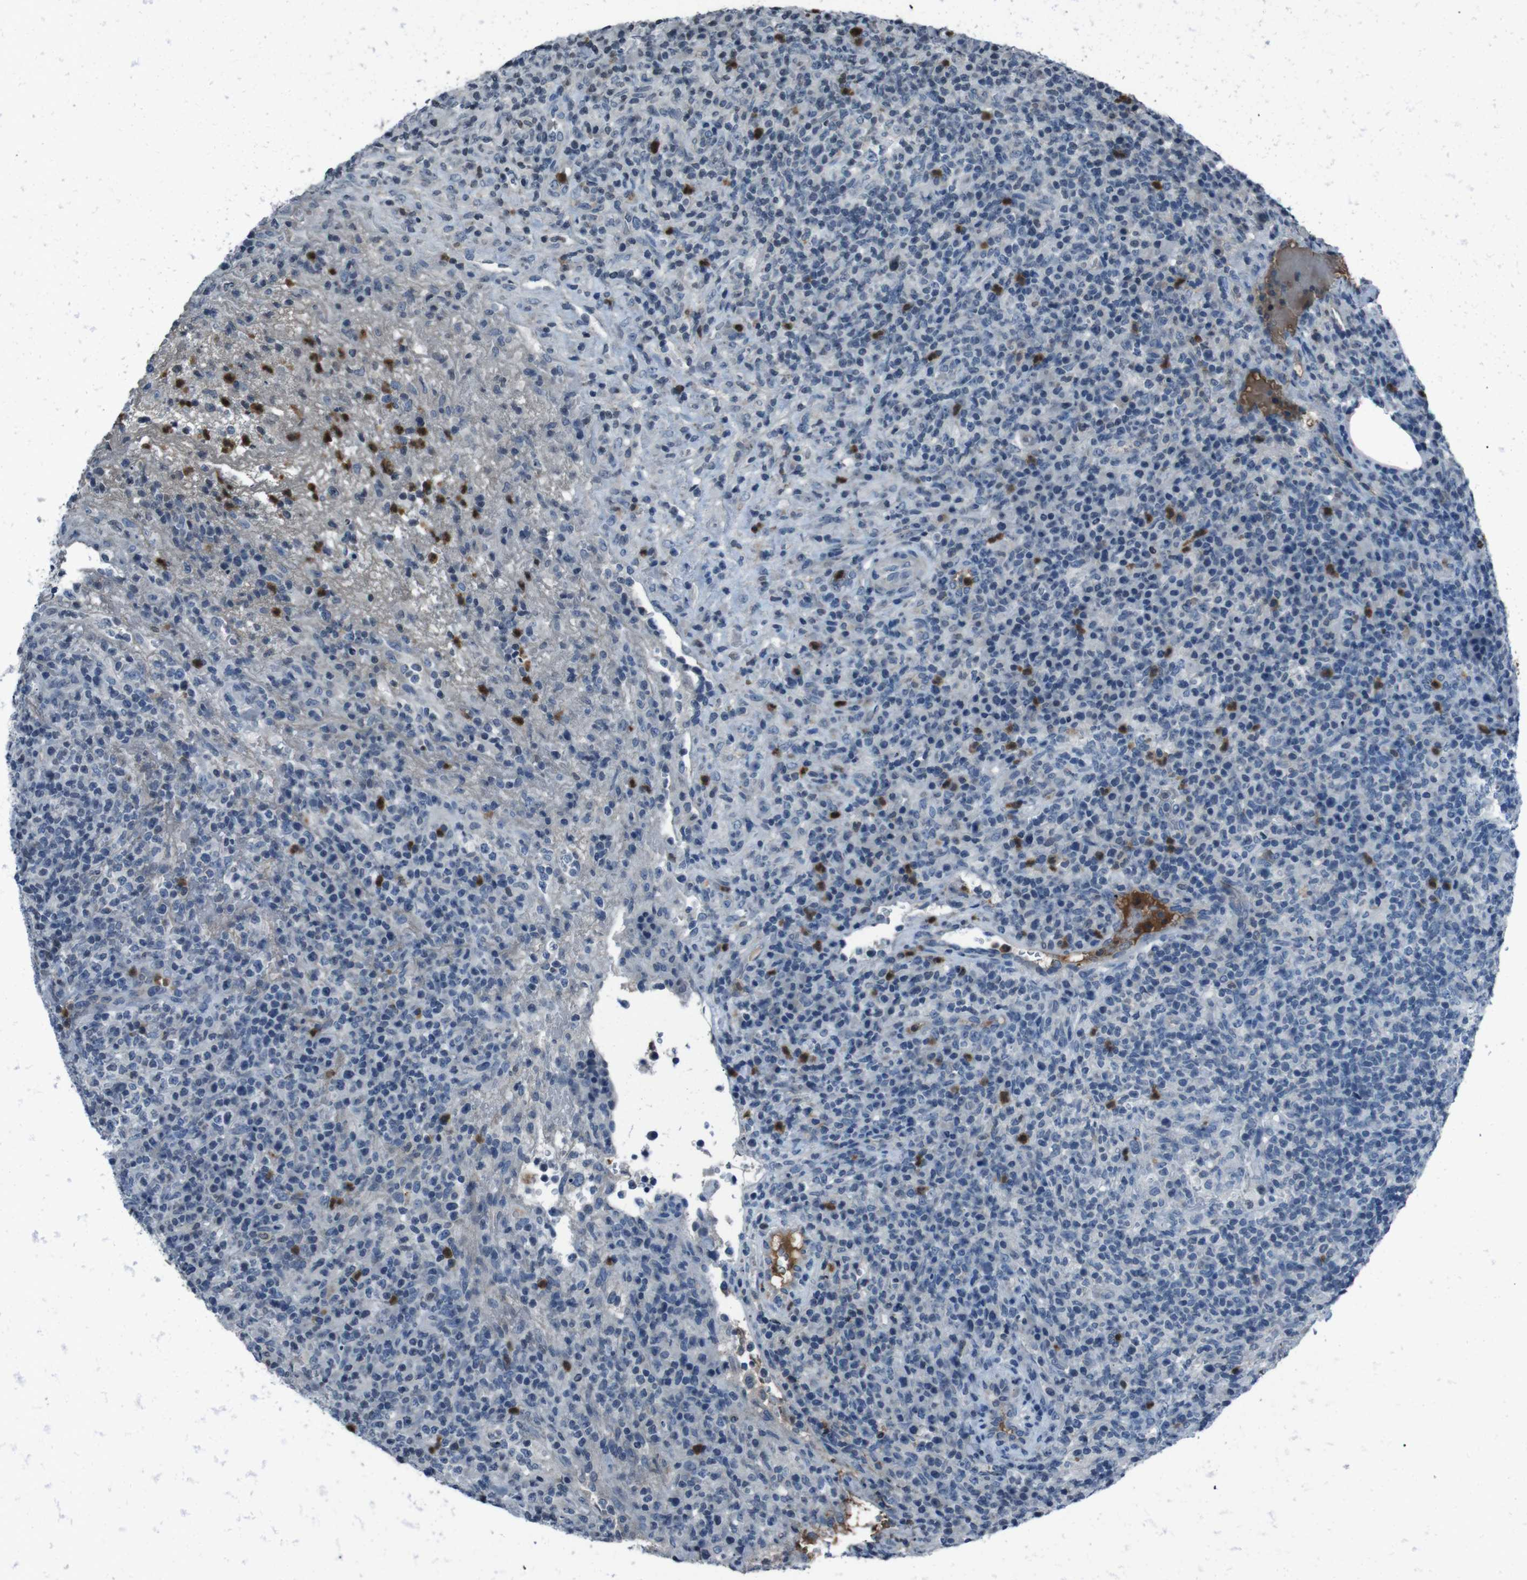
{"staining": {"intensity": "negative", "quantity": "none", "location": "none"}, "tissue": "lymphoma", "cell_type": "Tumor cells", "image_type": "cancer", "snomed": [{"axis": "morphology", "description": "Malignant lymphoma, non-Hodgkin's type, High grade"}, {"axis": "topography", "description": "Lymph node"}], "caption": "This is a image of IHC staining of malignant lymphoma, non-Hodgkin's type (high-grade), which shows no positivity in tumor cells. (DAB IHC with hematoxylin counter stain).", "gene": "UGT1A6", "patient": {"sex": "female", "age": 76}}